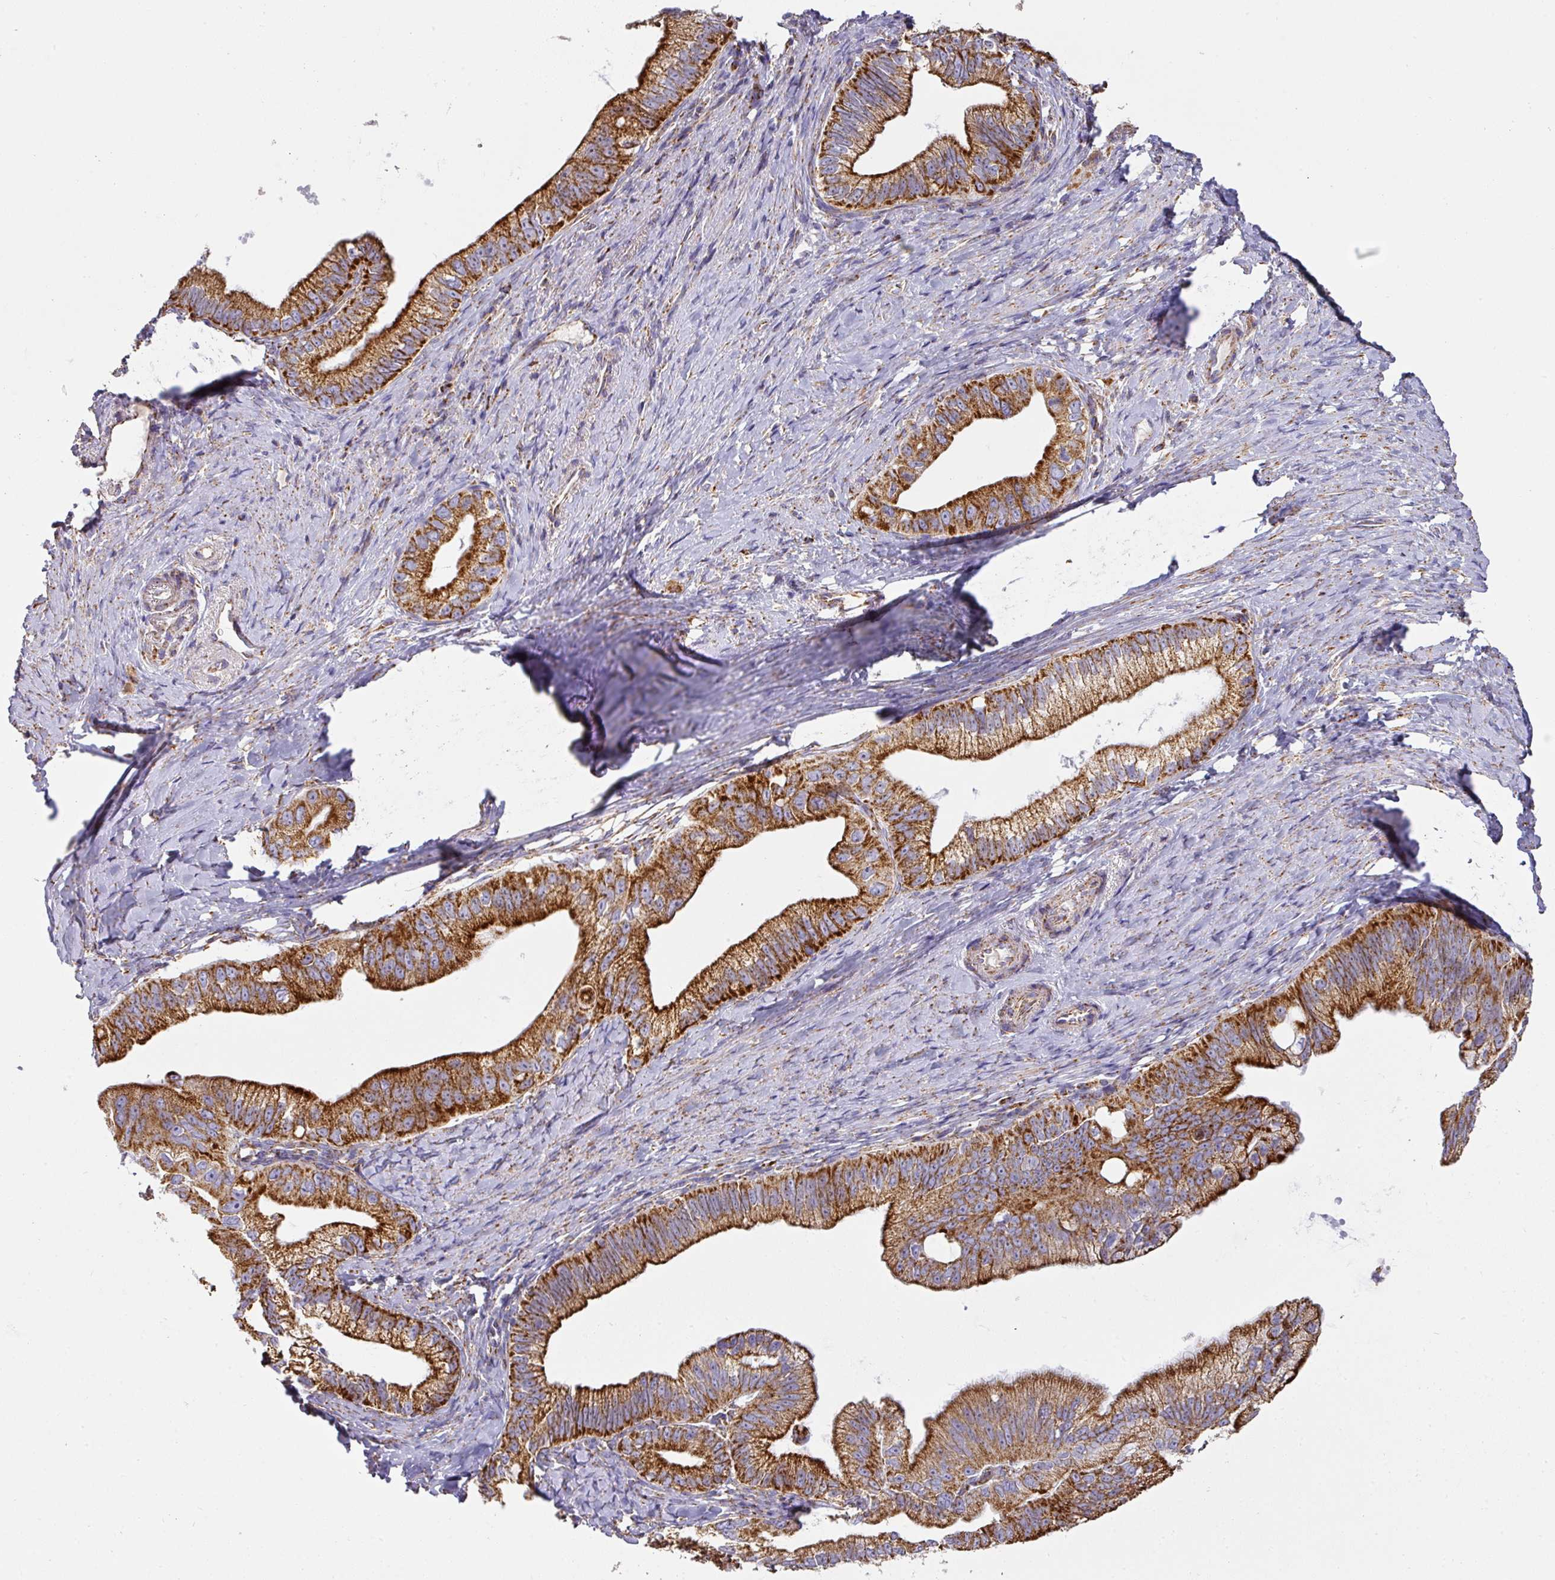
{"staining": {"intensity": "strong", "quantity": ">75%", "location": "cytoplasmic/membranous"}, "tissue": "pancreatic cancer", "cell_type": "Tumor cells", "image_type": "cancer", "snomed": [{"axis": "morphology", "description": "Adenocarcinoma, NOS"}, {"axis": "topography", "description": "Pancreas"}], "caption": "Human pancreatic adenocarcinoma stained with a brown dye reveals strong cytoplasmic/membranous positive staining in approximately >75% of tumor cells.", "gene": "UQCRFS1", "patient": {"sex": "male", "age": 70}}